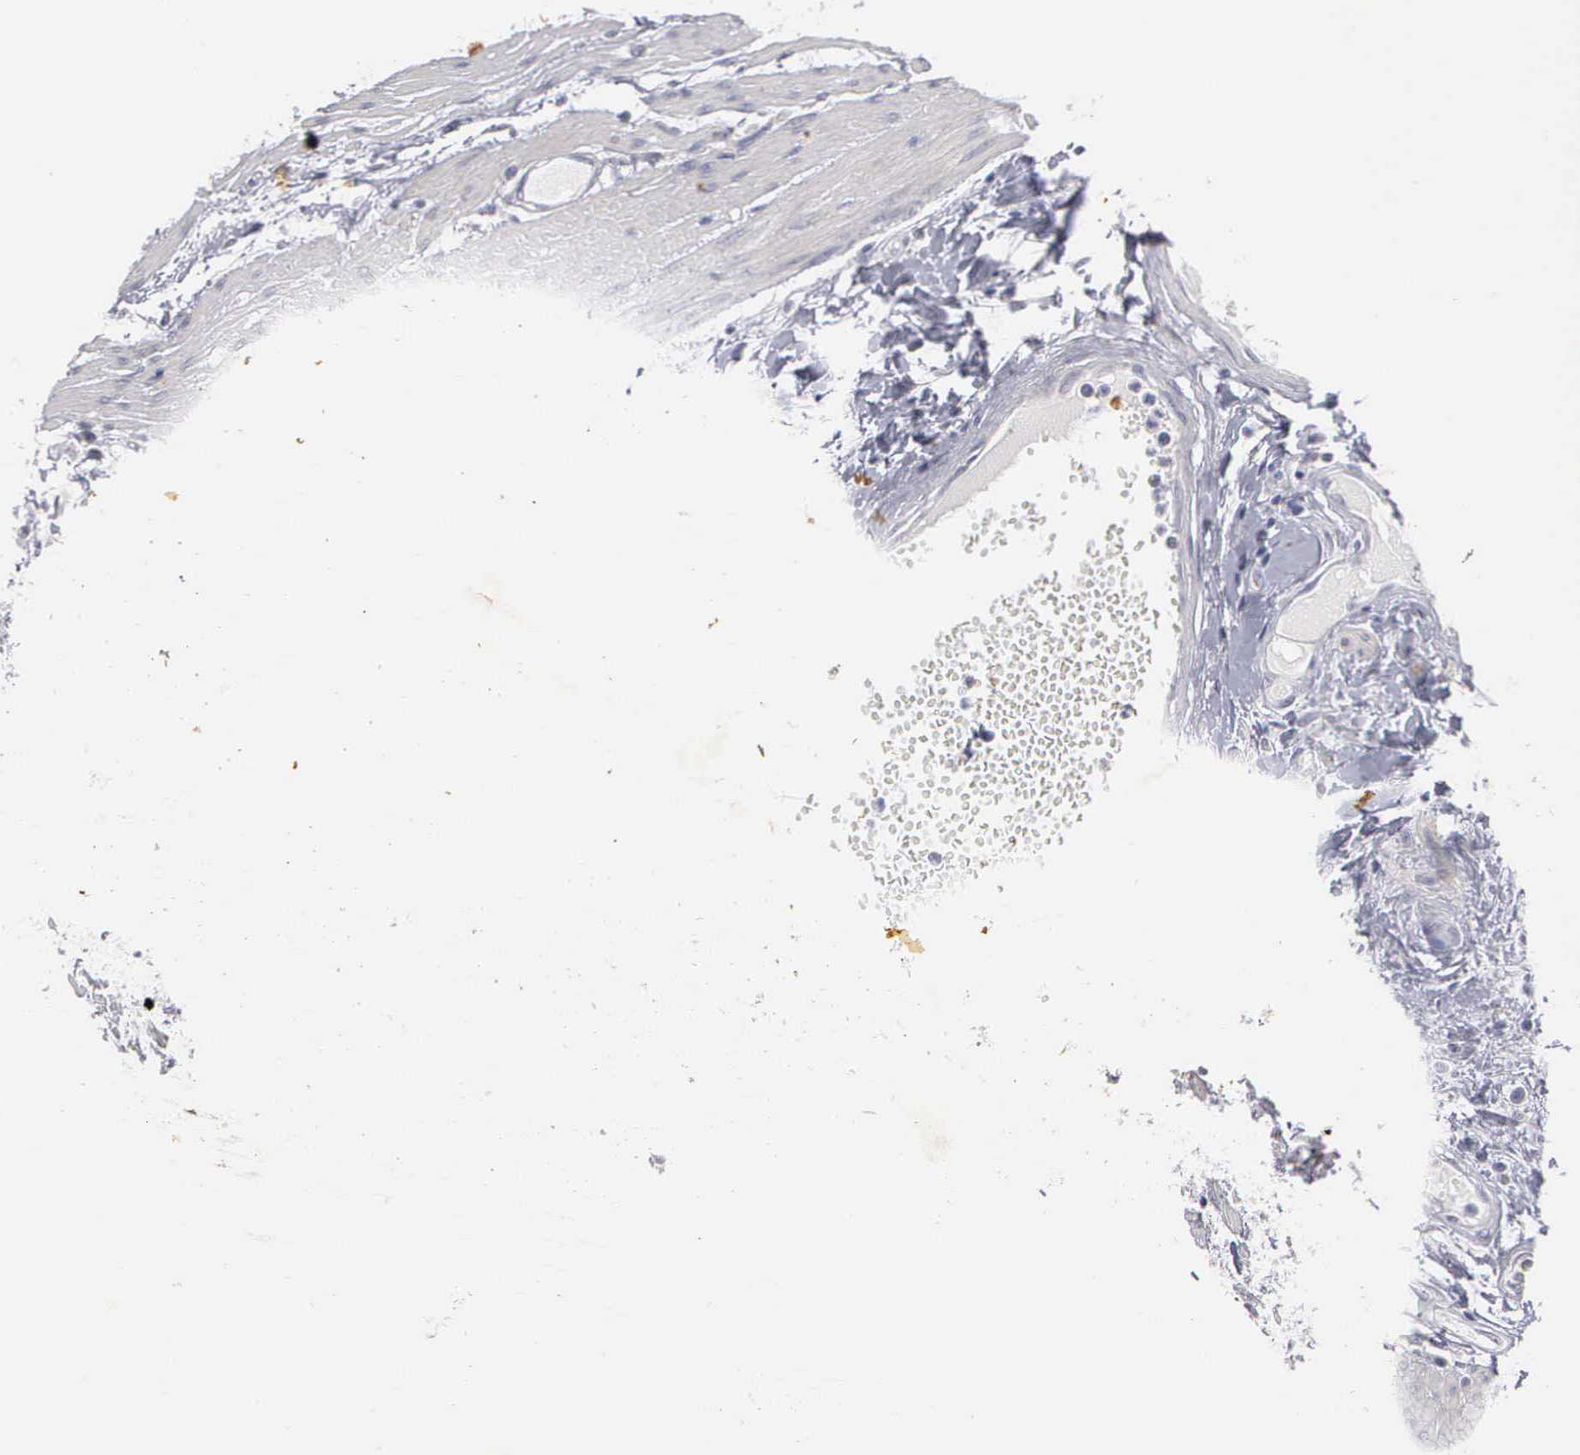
{"staining": {"intensity": "weak", "quantity": "25%-75%", "location": "cytoplasmic/membranous"}, "tissue": "colorectal cancer", "cell_type": "Tumor cells", "image_type": "cancer", "snomed": [{"axis": "morphology", "description": "Adenocarcinoma, NOS"}, {"axis": "topography", "description": "Colon"}], "caption": "This photomicrograph displays colorectal adenocarcinoma stained with IHC to label a protein in brown. The cytoplasmic/membranous of tumor cells show weak positivity for the protein. Nuclei are counter-stained blue.", "gene": "CEP170B", "patient": {"sex": "female", "age": 70}}